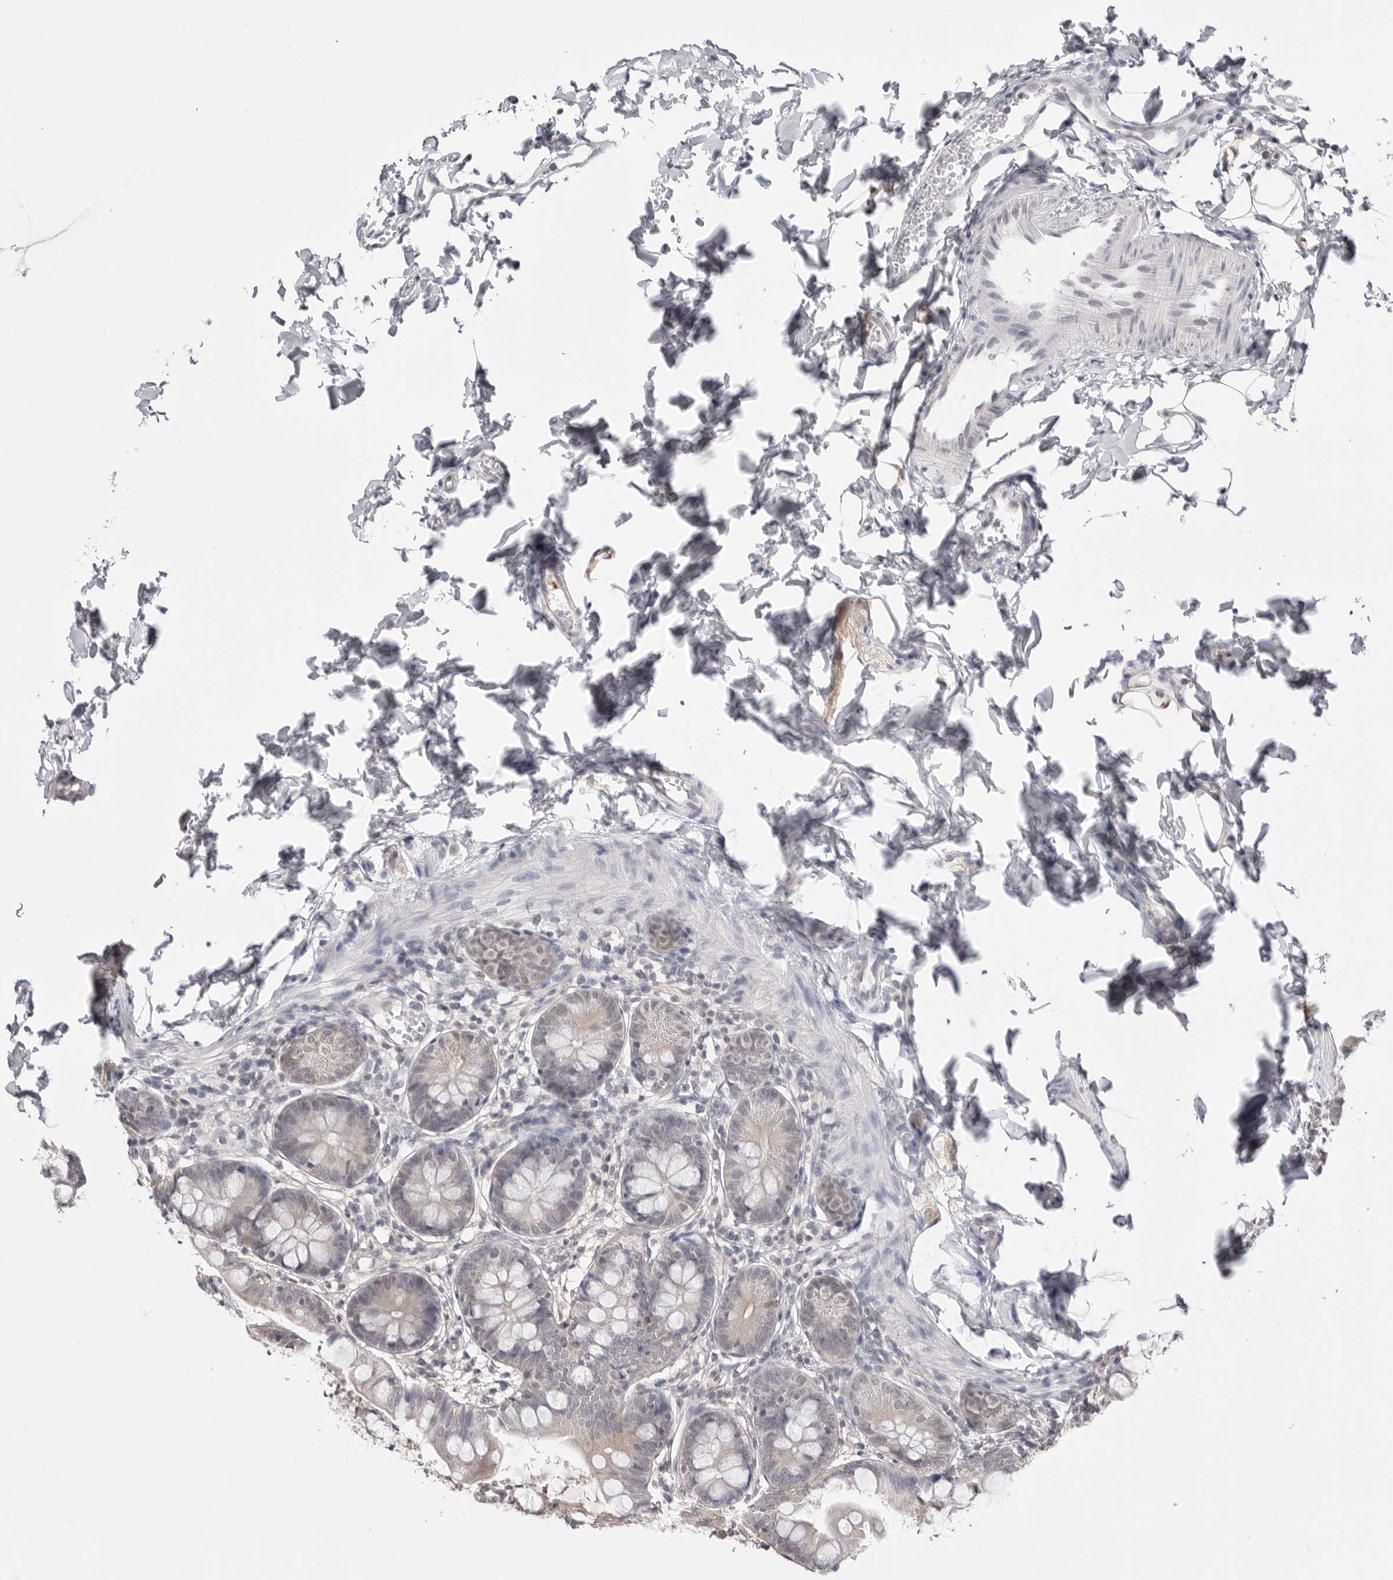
{"staining": {"intensity": "negative", "quantity": "none", "location": "none"}, "tissue": "small intestine", "cell_type": "Glandular cells", "image_type": "normal", "snomed": [{"axis": "morphology", "description": "Normal tissue, NOS"}, {"axis": "topography", "description": "Small intestine"}], "caption": "An image of small intestine stained for a protein shows no brown staining in glandular cells. (Stains: DAB (3,3'-diaminobenzidine) immunohistochemistry with hematoxylin counter stain, Microscopy: brightfield microscopy at high magnification).", "gene": "YWHAG", "patient": {"sex": "male", "age": 7}}